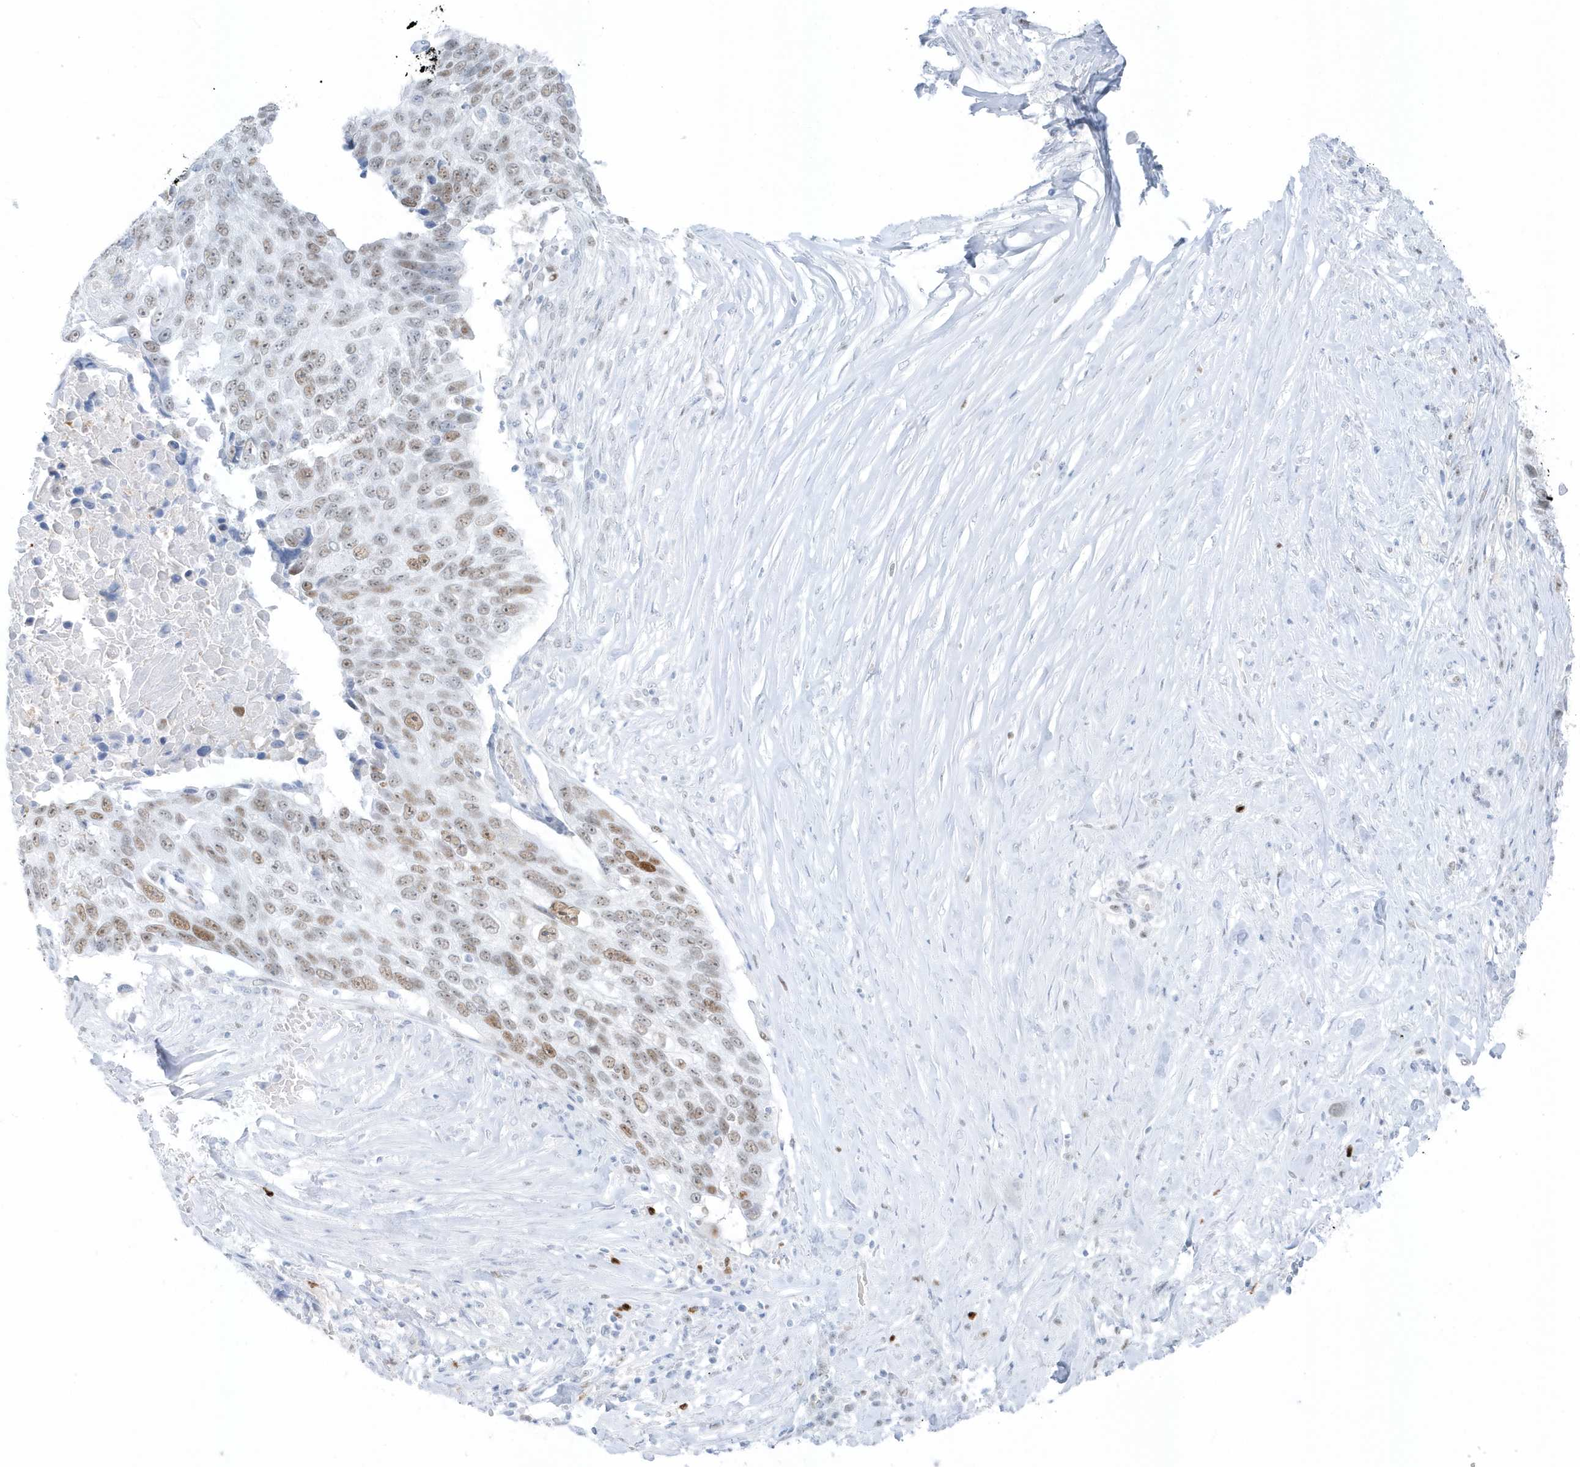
{"staining": {"intensity": "moderate", "quantity": "25%-75%", "location": "nuclear"}, "tissue": "lung cancer", "cell_type": "Tumor cells", "image_type": "cancer", "snomed": [{"axis": "morphology", "description": "Squamous cell carcinoma, NOS"}, {"axis": "topography", "description": "Lung"}], "caption": "Moderate nuclear protein staining is appreciated in about 25%-75% of tumor cells in lung squamous cell carcinoma. (DAB (3,3'-diaminobenzidine) = brown stain, brightfield microscopy at high magnification).", "gene": "SMIM34", "patient": {"sex": "male", "age": 66}}